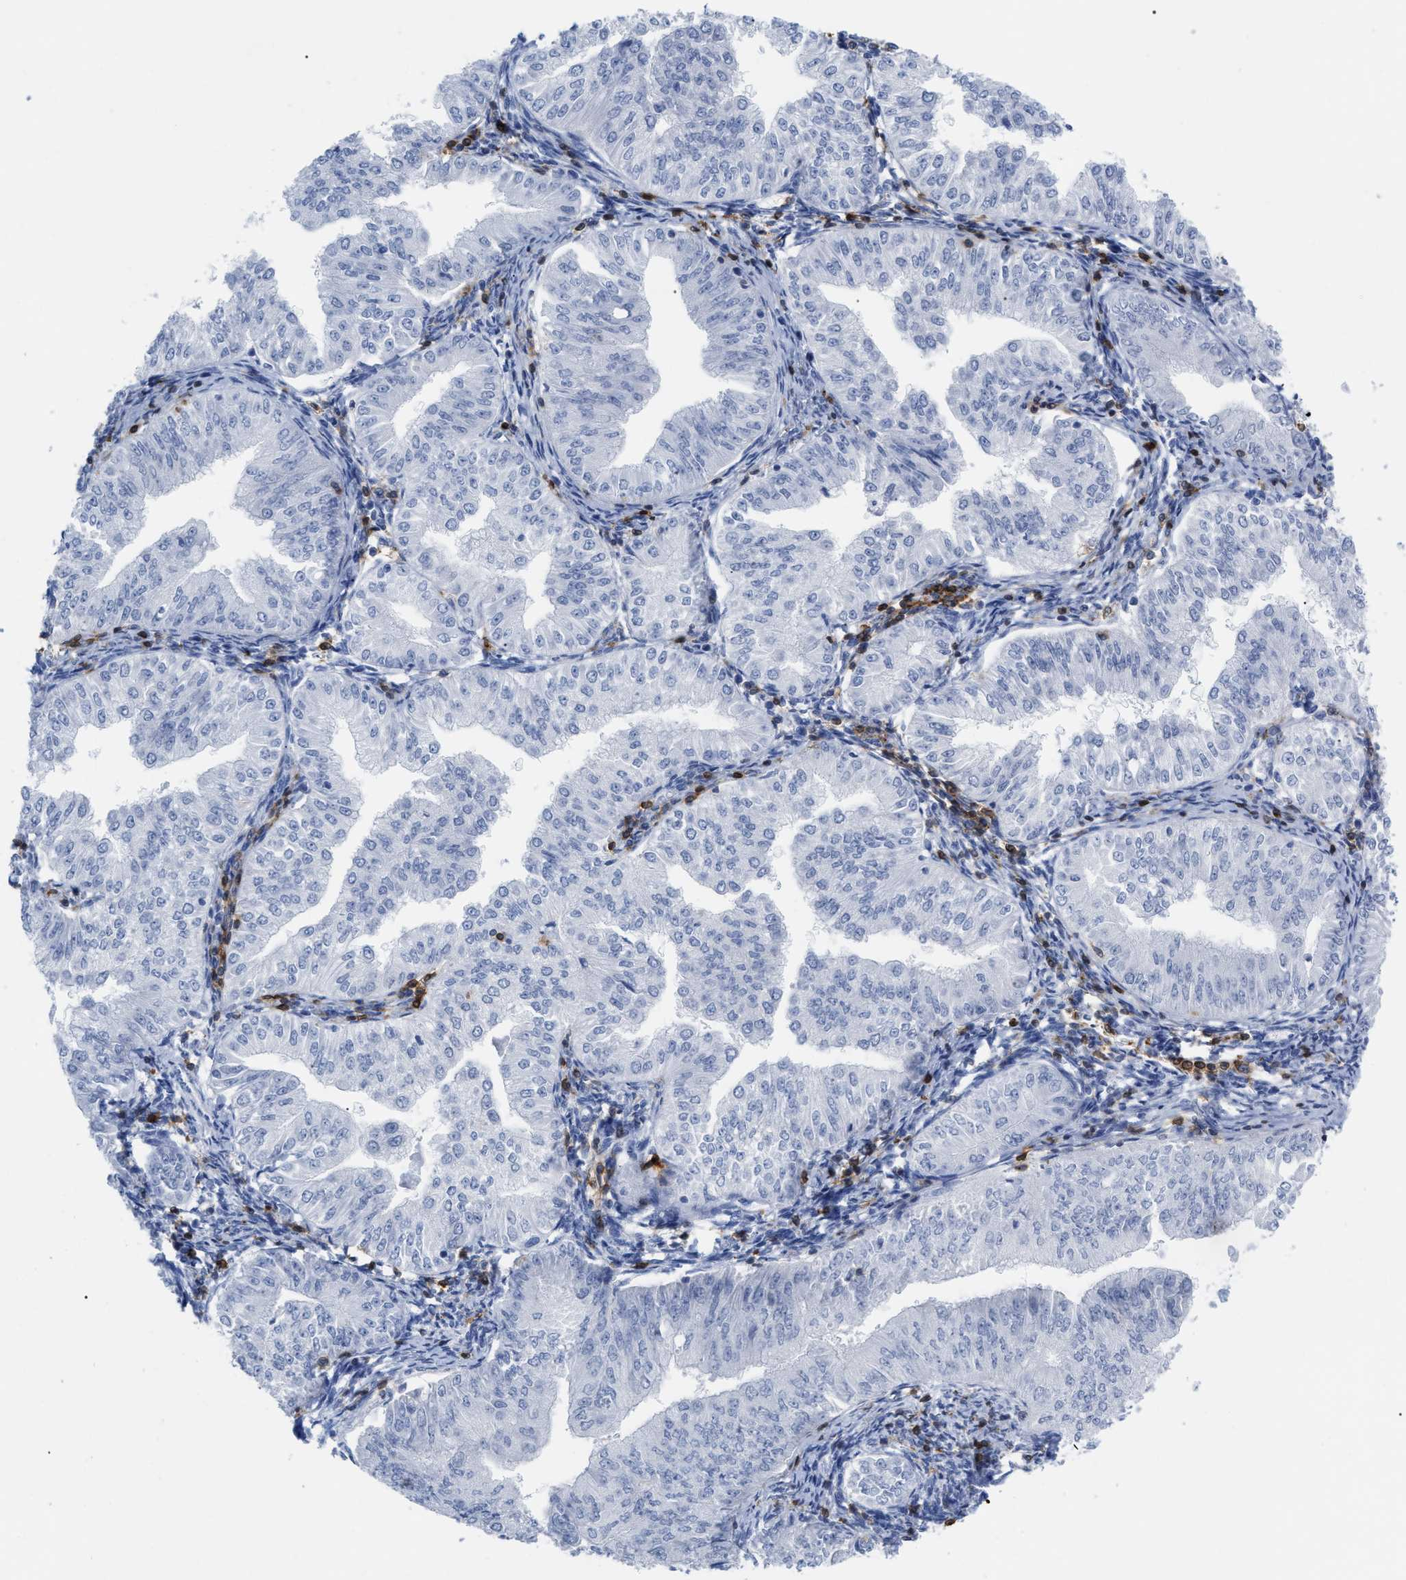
{"staining": {"intensity": "negative", "quantity": "none", "location": "none"}, "tissue": "endometrial cancer", "cell_type": "Tumor cells", "image_type": "cancer", "snomed": [{"axis": "morphology", "description": "Normal tissue, NOS"}, {"axis": "morphology", "description": "Adenocarcinoma, NOS"}, {"axis": "topography", "description": "Endometrium"}], "caption": "IHC of human endometrial adenocarcinoma exhibits no positivity in tumor cells.", "gene": "CD5", "patient": {"sex": "female", "age": 53}}